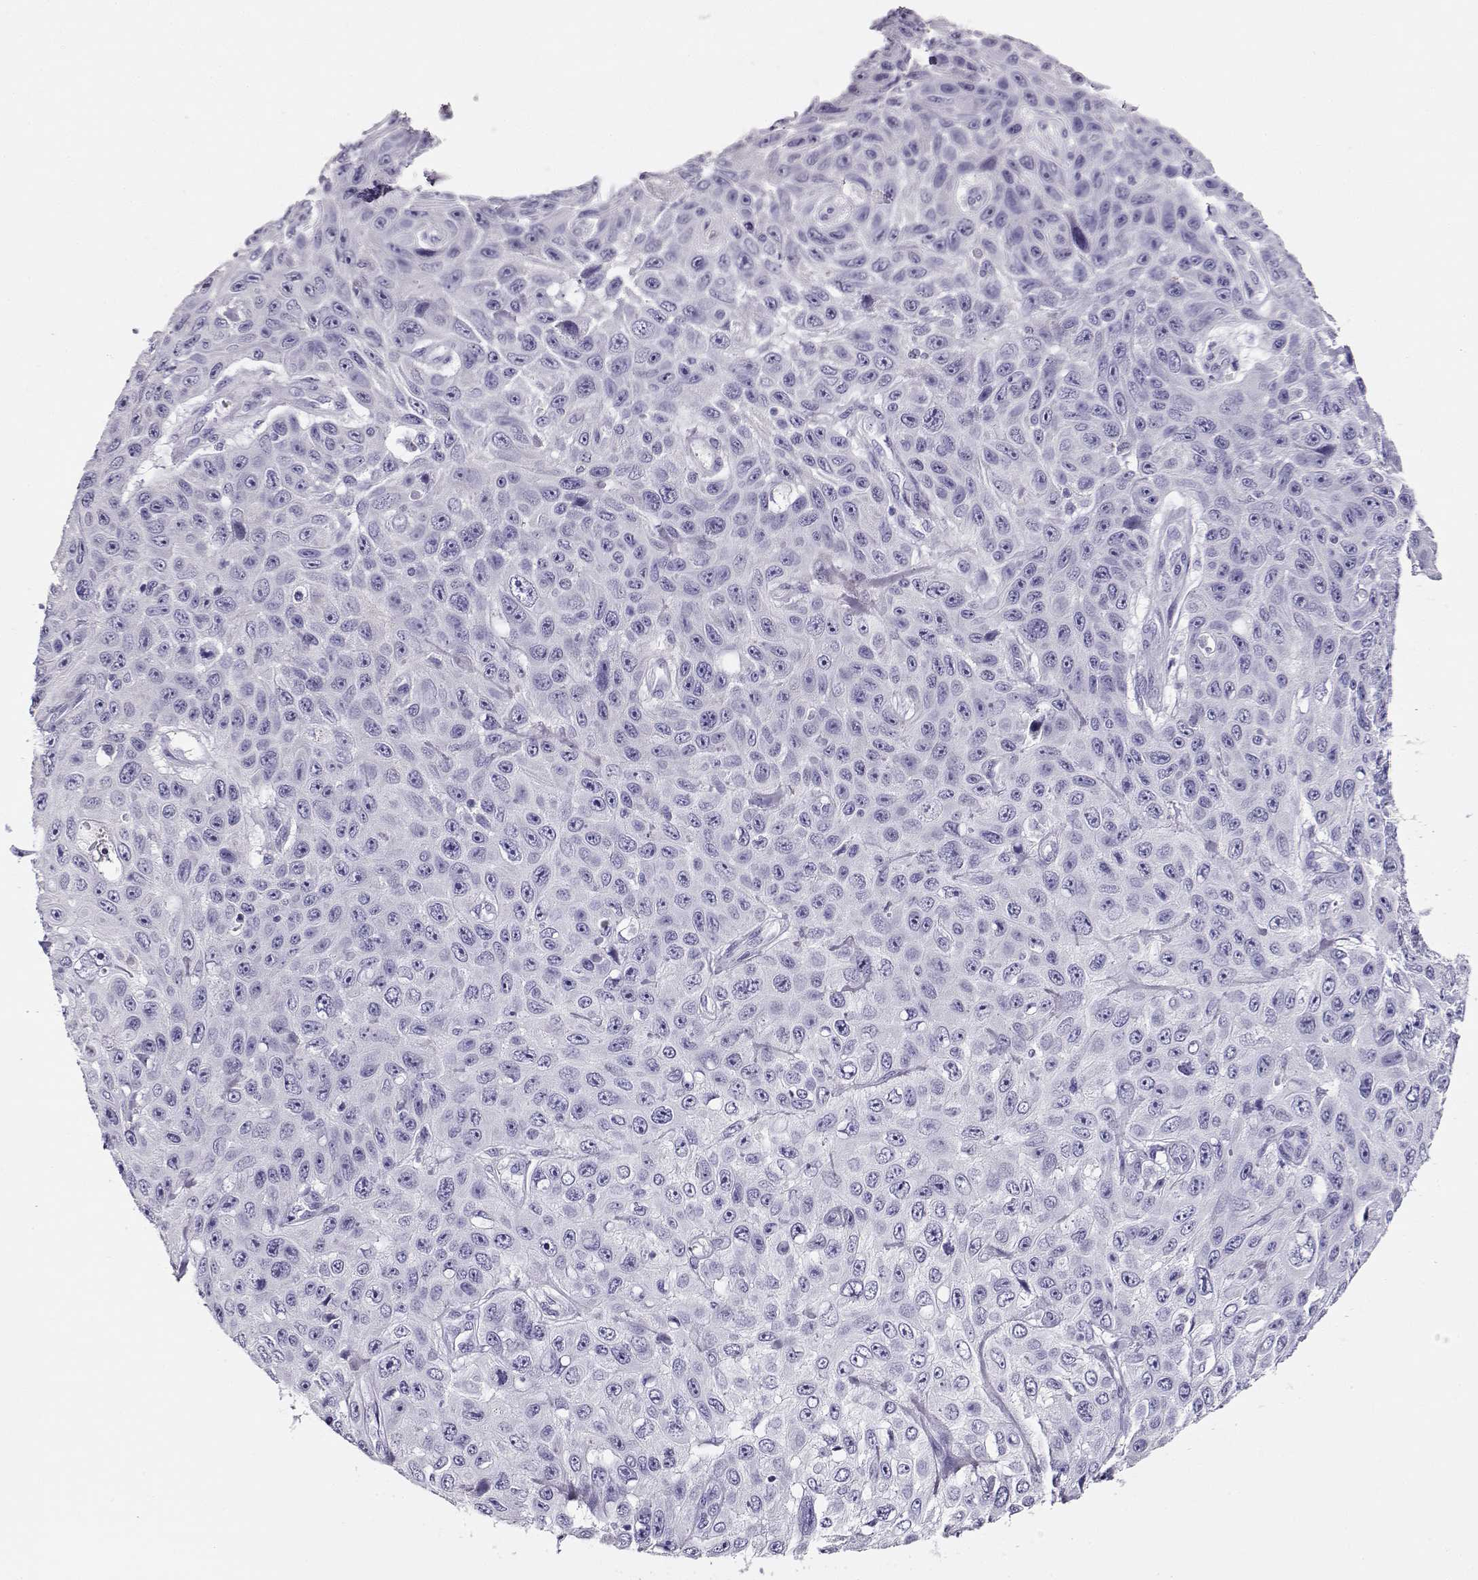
{"staining": {"intensity": "negative", "quantity": "none", "location": "none"}, "tissue": "skin cancer", "cell_type": "Tumor cells", "image_type": "cancer", "snomed": [{"axis": "morphology", "description": "Squamous cell carcinoma, NOS"}, {"axis": "topography", "description": "Skin"}], "caption": "Immunohistochemistry image of neoplastic tissue: human skin squamous cell carcinoma stained with DAB (3,3'-diaminobenzidine) reveals no significant protein staining in tumor cells. Nuclei are stained in blue.", "gene": "CRX", "patient": {"sex": "male", "age": 82}}